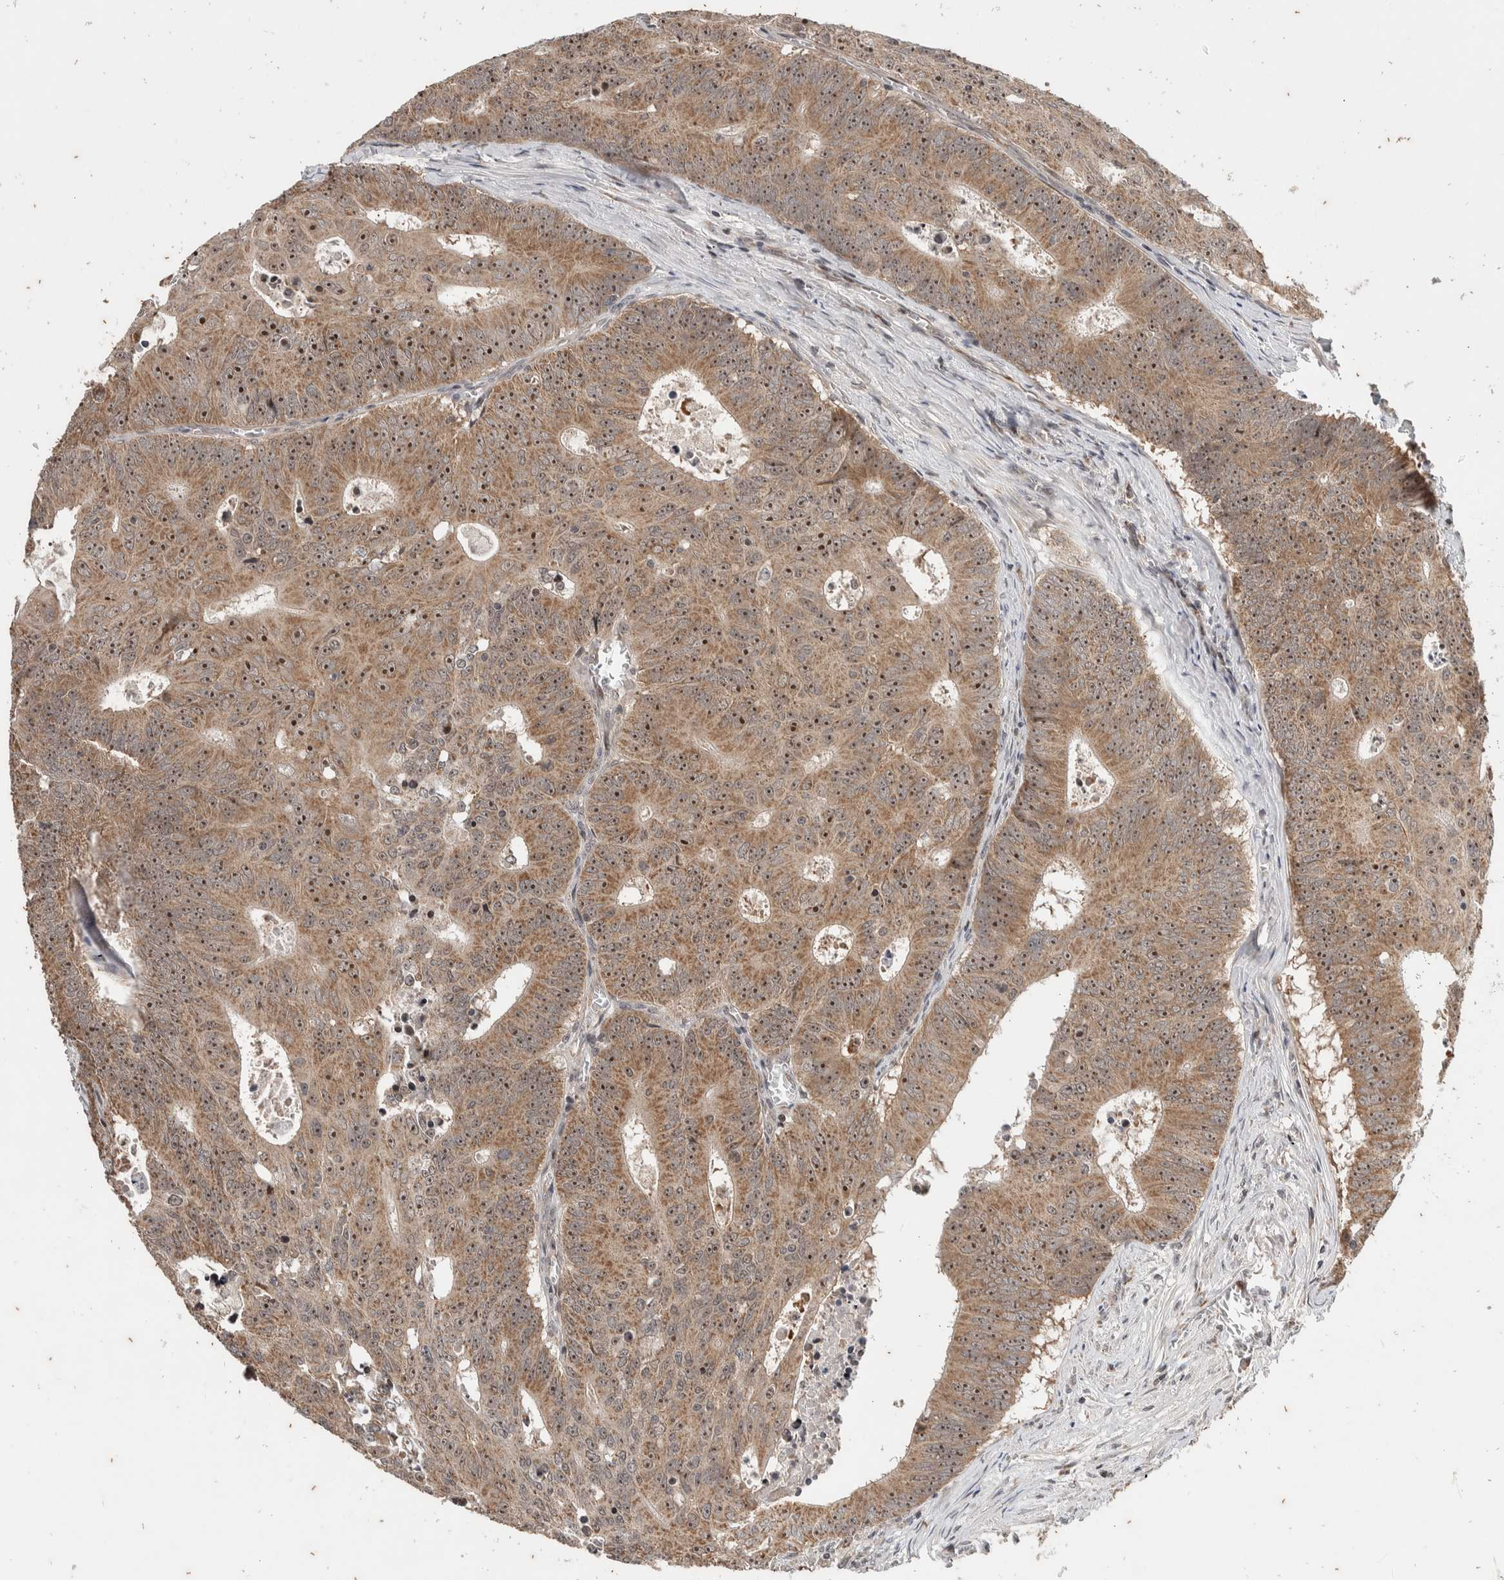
{"staining": {"intensity": "moderate", "quantity": ">75%", "location": "cytoplasmic/membranous,nuclear"}, "tissue": "colorectal cancer", "cell_type": "Tumor cells", "image_type": "cancer", "snomed": [{"axis": "morphology", "description": "Adenocarcinoma, NOS"}, {"axis": "topography", "description": "Colon"}], "caption": "This photomicrograph reveals immunohistochemistry staining of adenocarcinoma (colorectal), with medium moderate cytoplasmic/membranous and nuclear positivity in about >75% of tumor cells.", "gene": "ATXN7L1", "patient": {"sex": "male", "age": 87}}